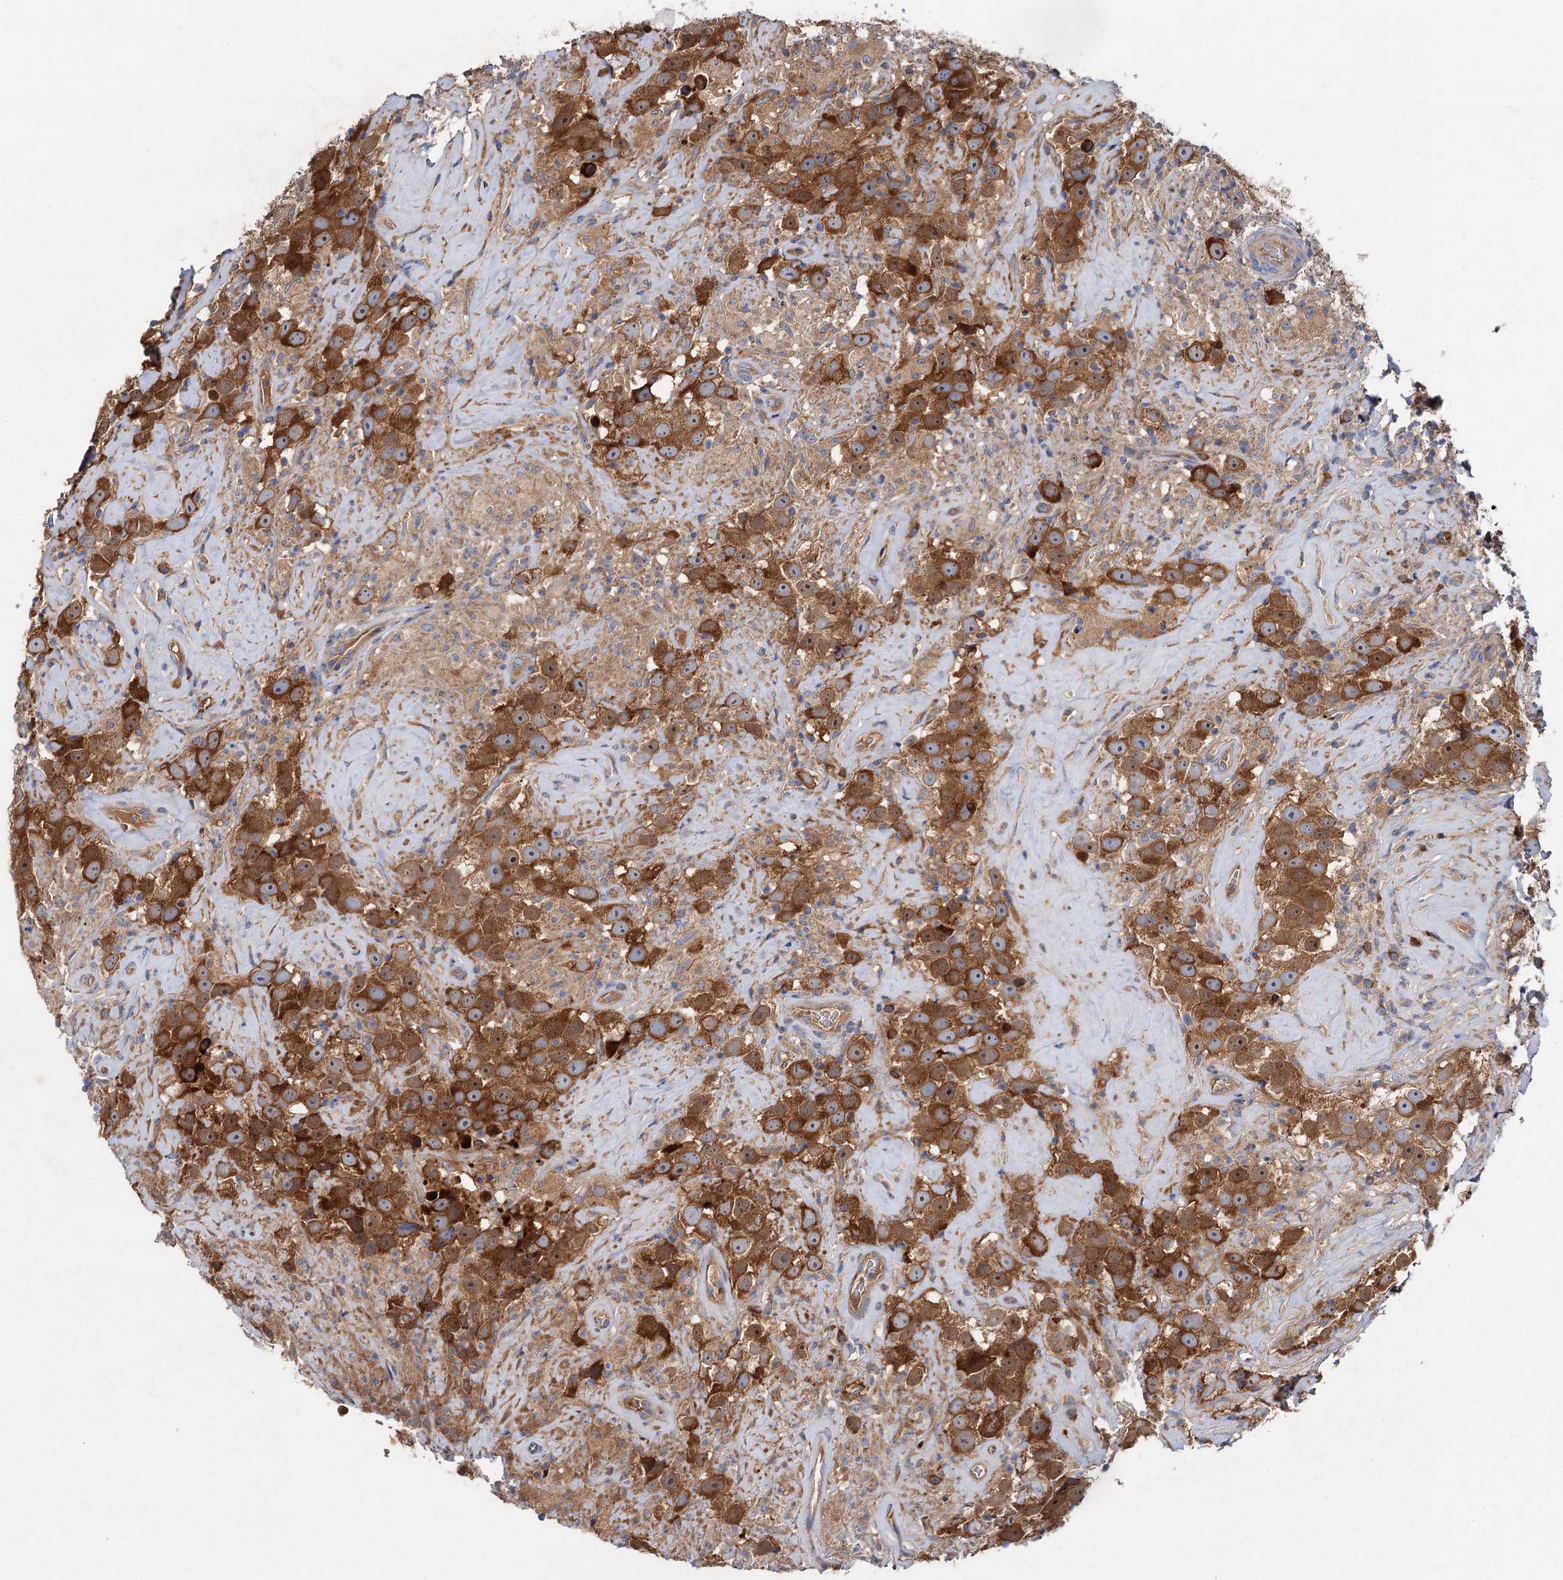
{"staining": {"intensity": "strong", "quantity": ">75%", "location": "cytoplasmic/membranous"}, "tissue": "testis cancer", "cell_type": "Tumor cells", "image_type": "cancer", "snomed": [{"axis": "morphology", "description": "Seminoma, NOS"}, {"axis": "topography", "description": "Testis"}], "caption": "Tumor cells reveal high levels of strong cytoplasmic/membranous positivity in about >75% of cells in human testis seminoma. The staining is performed using DAB (3,3'-diaminobenzidine) brown chromogen to label protein expression. The nuclei are counter-stained blue using hematoxylin.", "gene": "ALKBH7", "patient": {"sex": "male", "age": 49}}